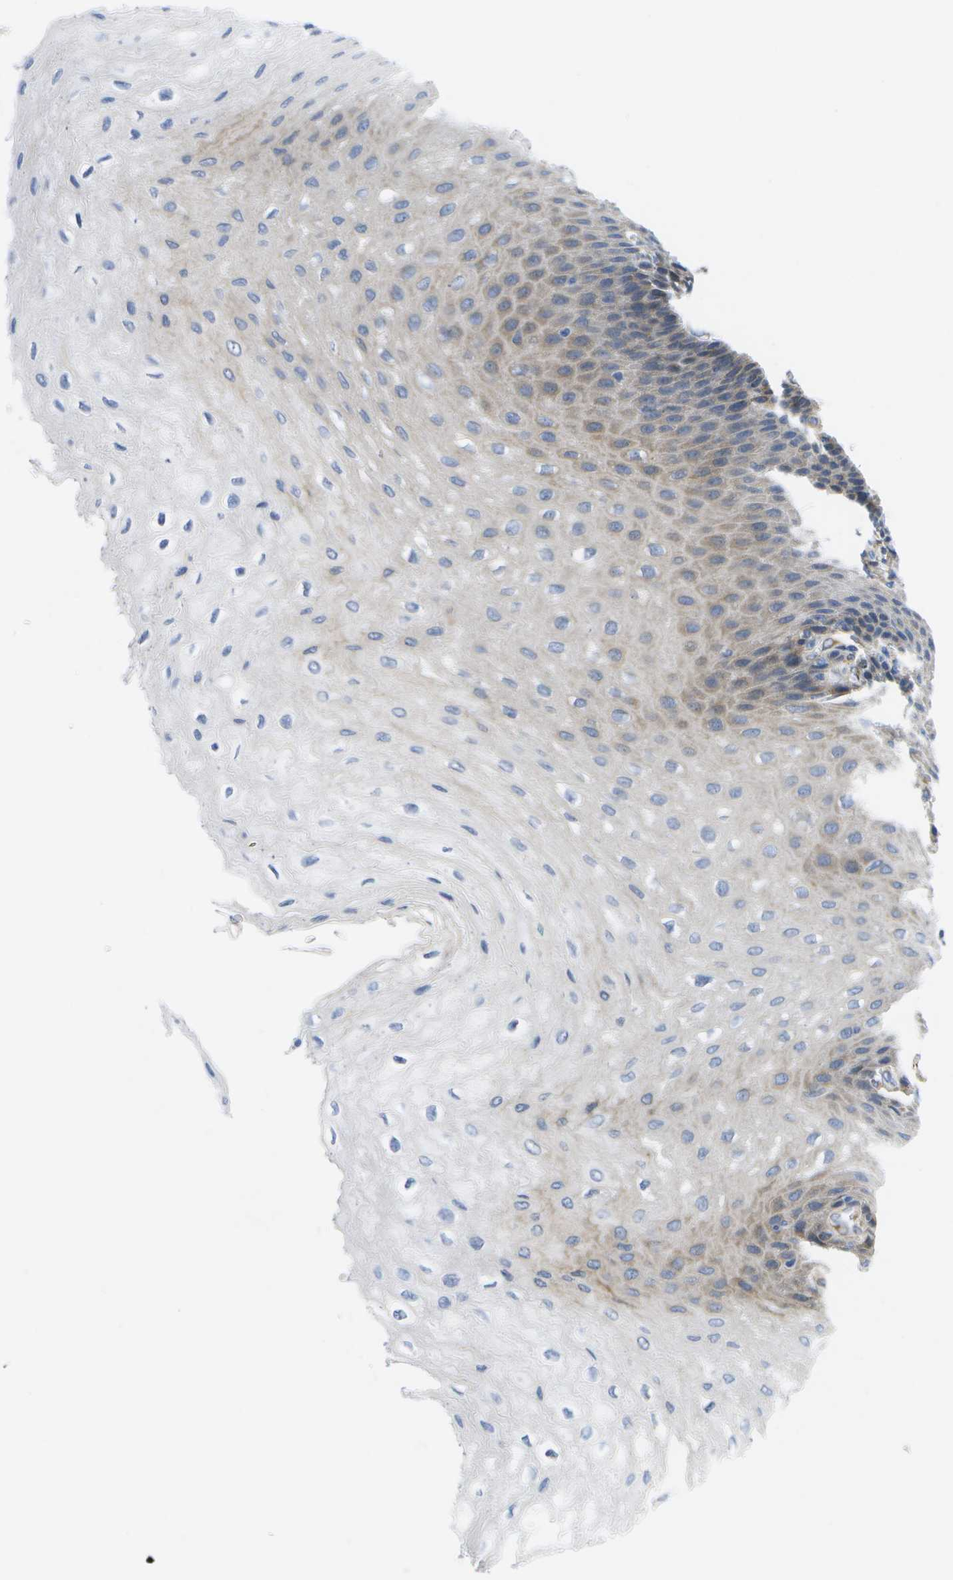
{"staining": {"intensity": "weak", "quantity": "<25%", "location": "cytoplasmic/membranous"}, "tissue": "esophagus", "cell_type": "Squamous epithelial cells", "image_type": "normal", "snomed": [{"axis": "morphology", "description": "Normal tissue, NOS"}, {"axis": "topography", "description": "Esophagus"}], "caption": "Histopathology image shows no protein positivity in squamous epithelial cells of benign esophagus. The staining was performed using DAB to visualize the protein expression in brown, while the nuclei were stained in blue with hematoxylin (Magnification: 20x).", "gene": "ZDHHC17", "patient": {"sex": "female", "age": 72}}